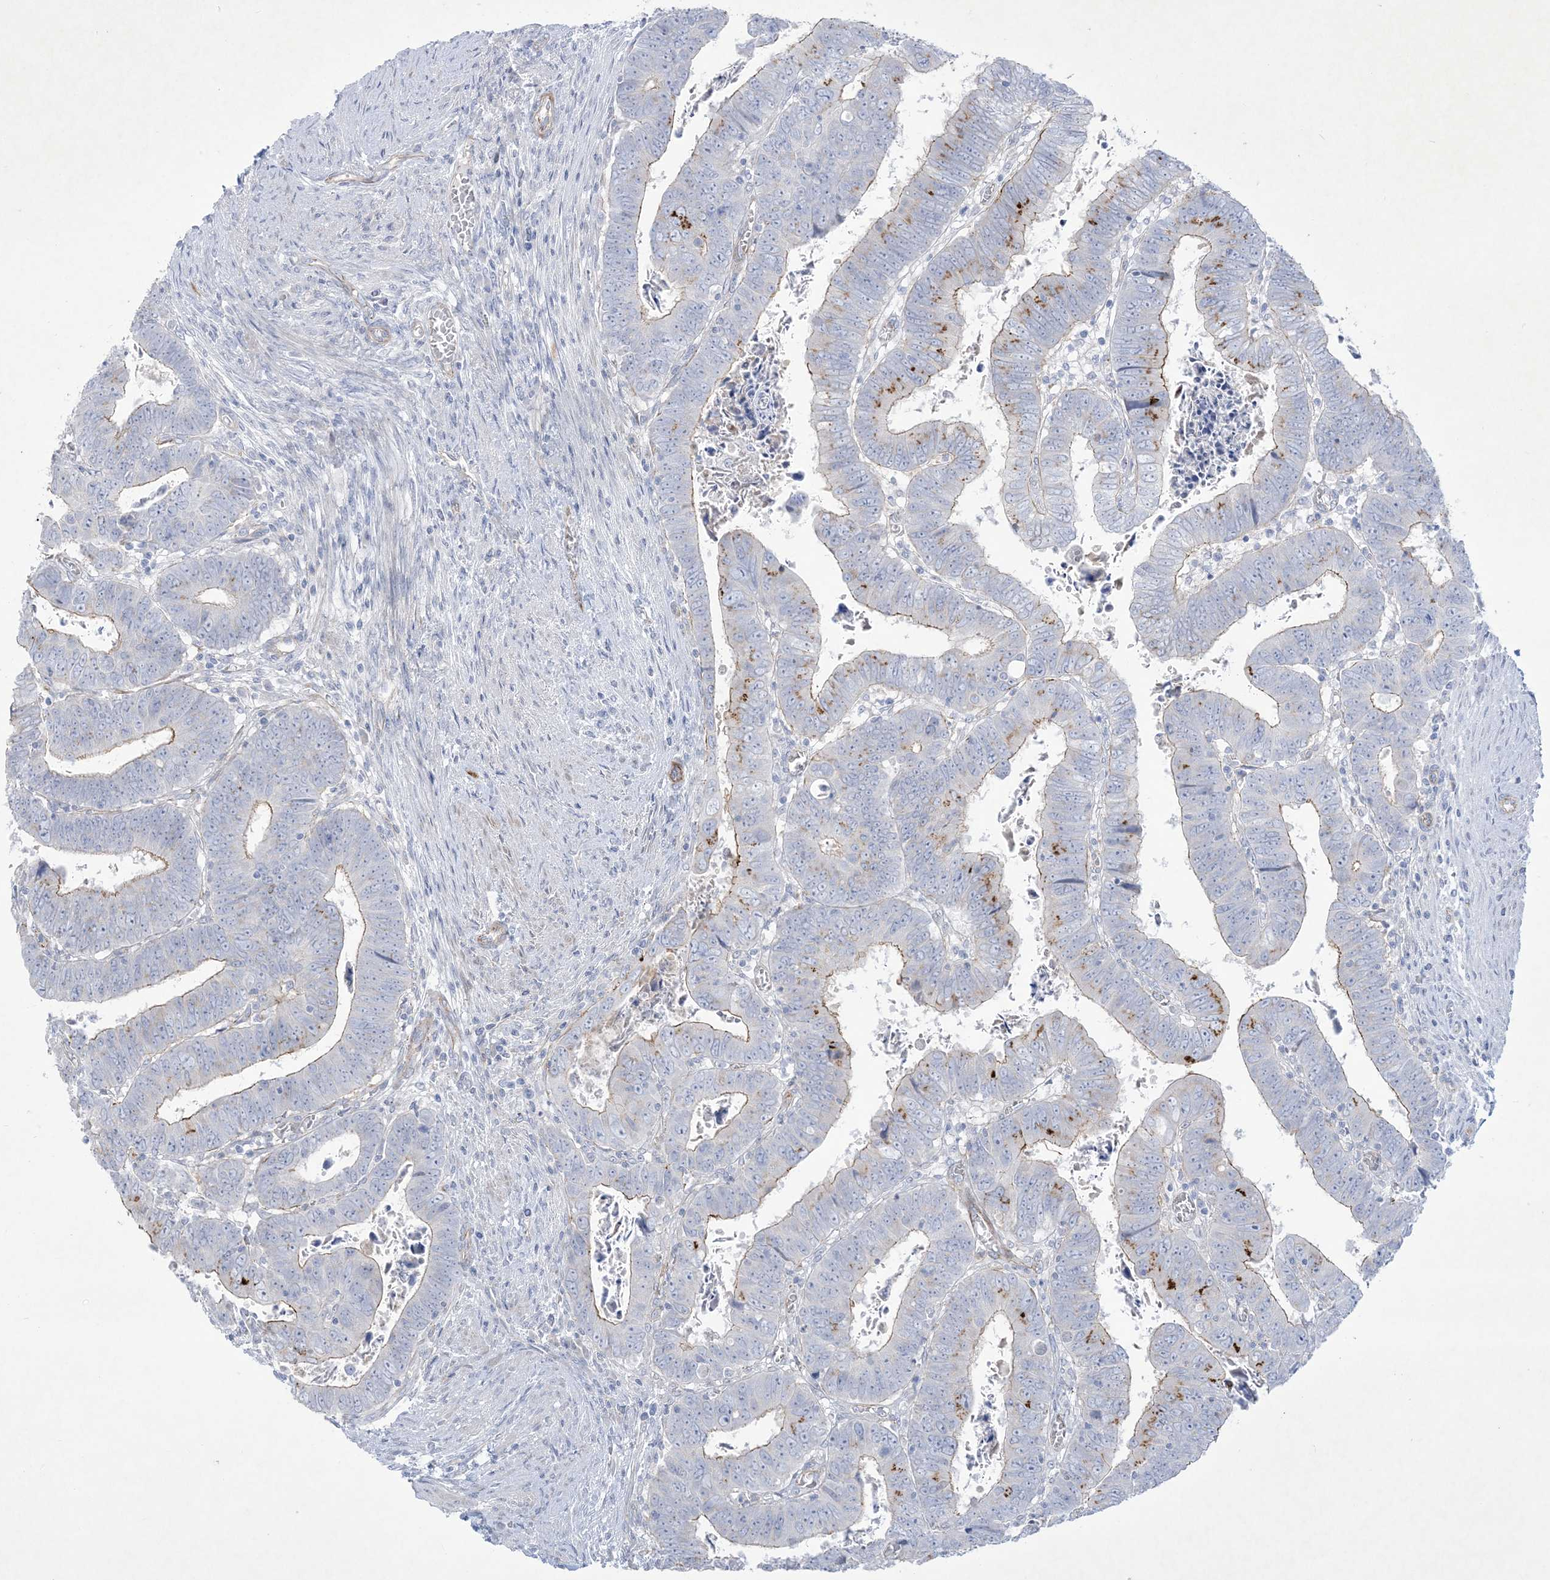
{"staining": {"intensity": "moderate", "quantity": "<25%", "location": "cytoplasmic/membranous"}, "tissue": "colorectal cancer", "cell_type": "Tumor cells", "image_type": "cancer", "snomed": [{"axis": "morphology", "description": "Normal tissue, NOS"}, {"axis": "morphology", "description": "Adenocarcinoma, NOS"}, {"axis": "topography", "description": "Rectum"}], "caption": "A brown stain highlights moderate cytoplasmic/membranous staining of a protein in colorectal cancer tumor cells.", "gene": "B3GNT7", "patient": {"sex": "female", "age": 65}}